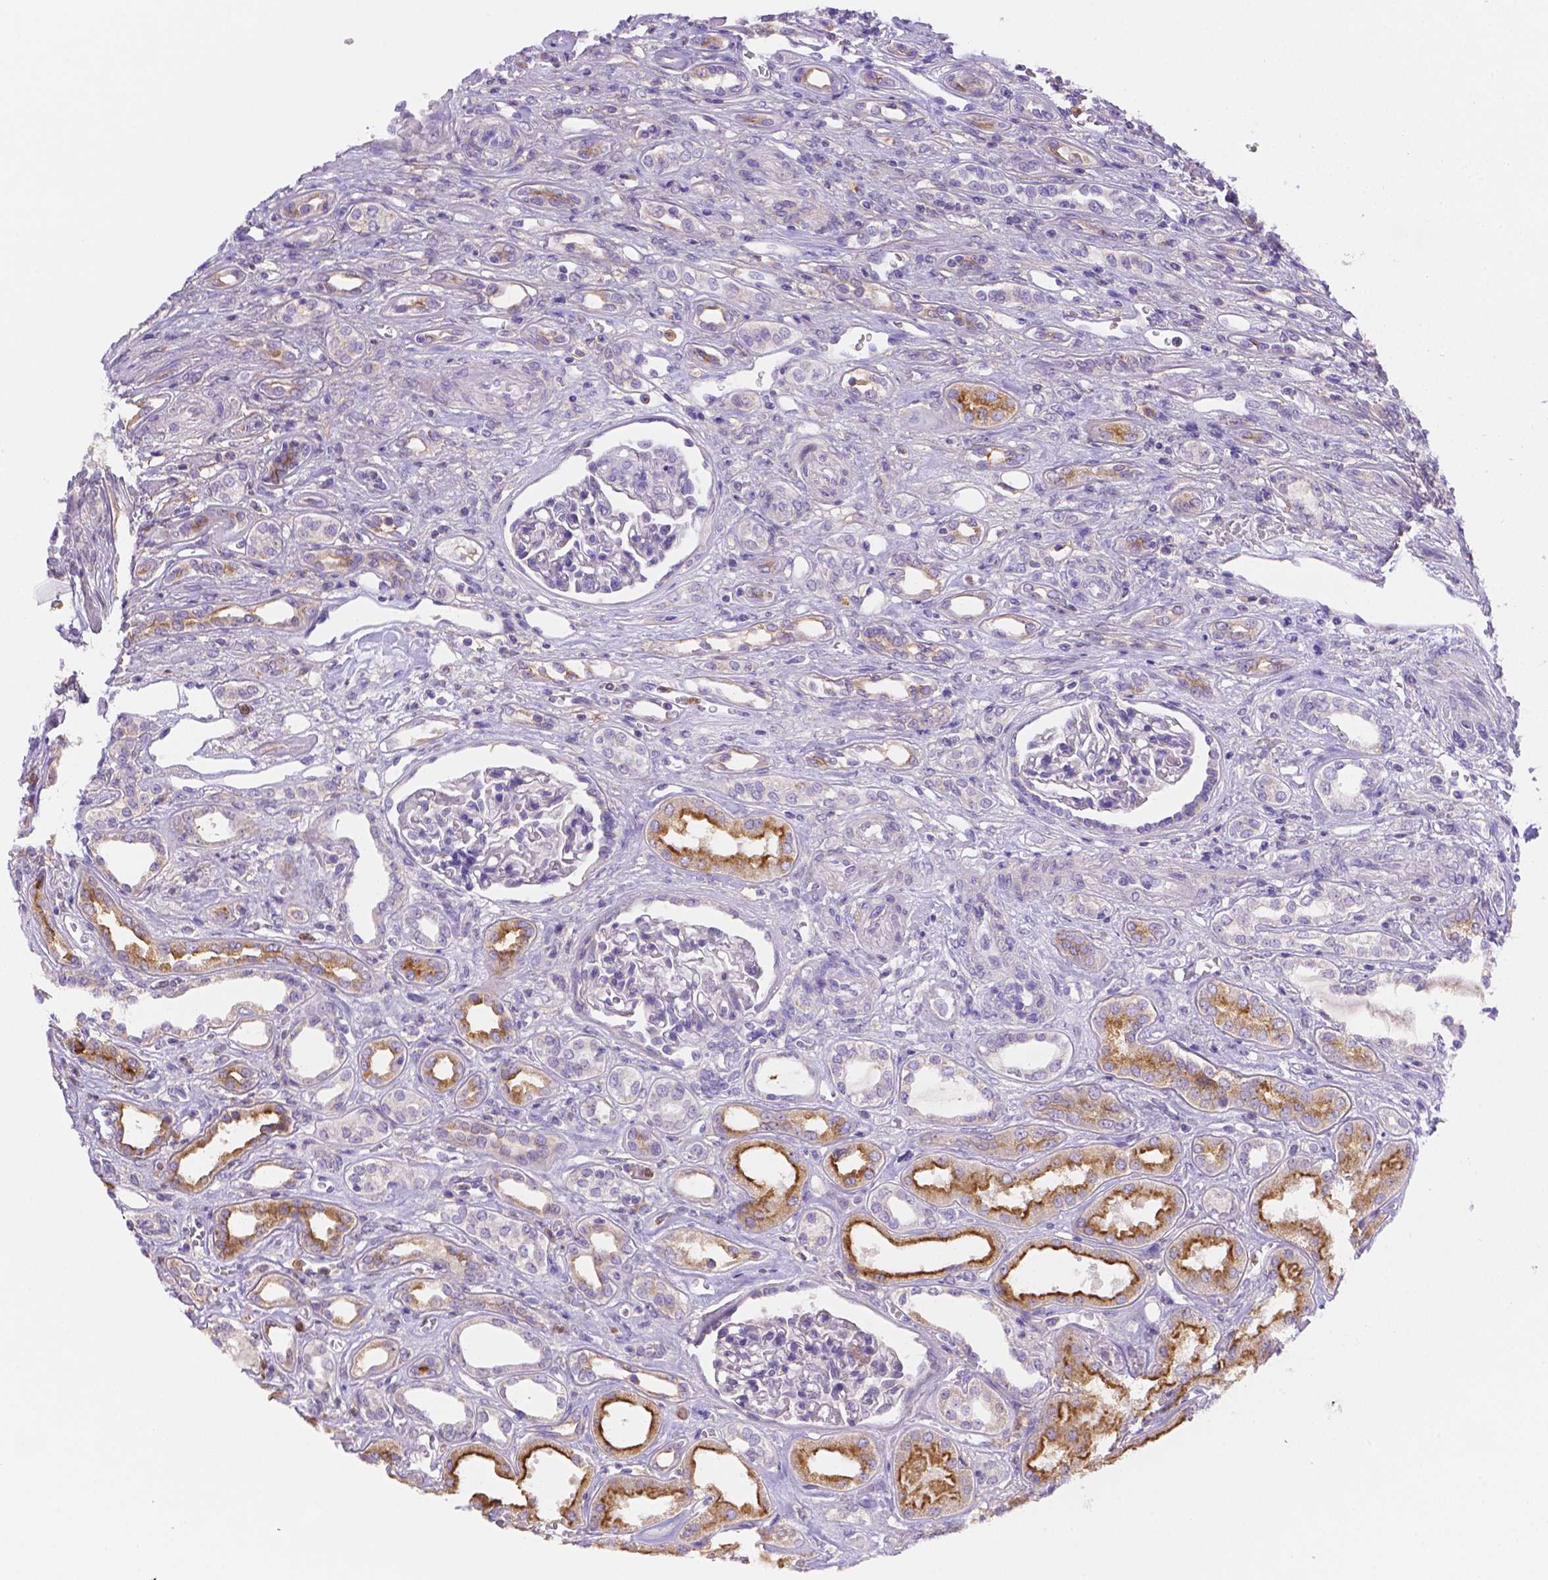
{"staining": {"intensity": "moderate", "quantity": "<25%", "location": "cytoplasmic/membranous"}, "tissue": "renal cancer", "cell_type": "Tumor cells", "image_type": "cancer", "snomed": [{"axis": "morphology", "description": "Adenocarcinoma, NOS"}, {"axis": "topography", "description": "Kidney"}], "caption": "Renal adenocarcinoma stained with a protein marker exhibits moderate staining in tumor cells.", "gene": "NXPE2", "patient": {"sex": "male", "age": 63}}